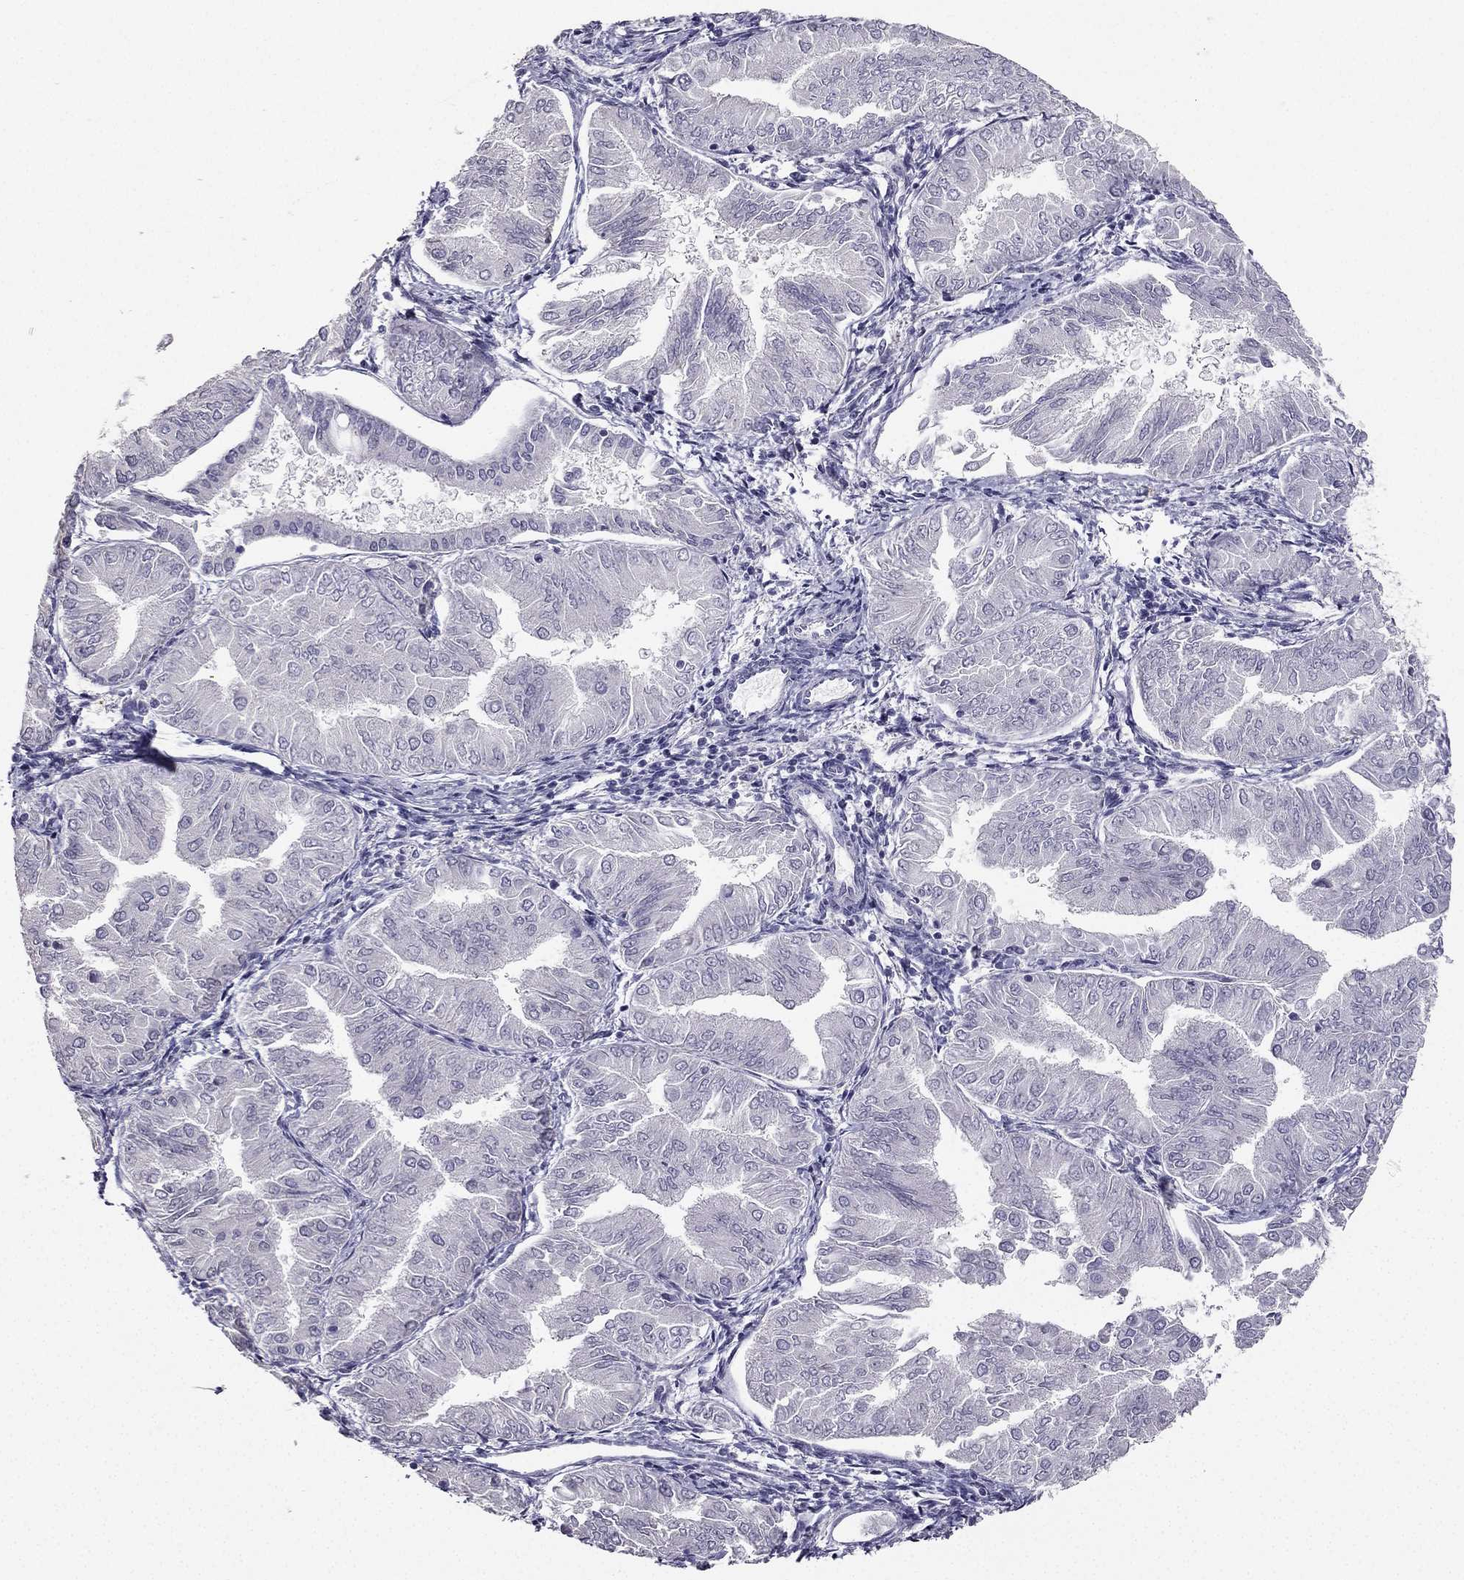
{"staining": {"intensity": "negative", "quantity": "none", "location": "none"}, "tissue": "endometrial cancer", "cell_type": "Tumor cells", "image_type": "cancer", "snomed": [{"axis": "morphology", "description": "Adenocarcinoma, NOS"}, {"axis": "topography", "description": "Endometrium"}], "caption": "Human endometrial cancer (adenocarcinoma) stained for a protein using immunohistochemistry (IHC) shows no expression in tumor cells.", "gene": "CALB2", "patient": {"sex": "female", "age": 53}}